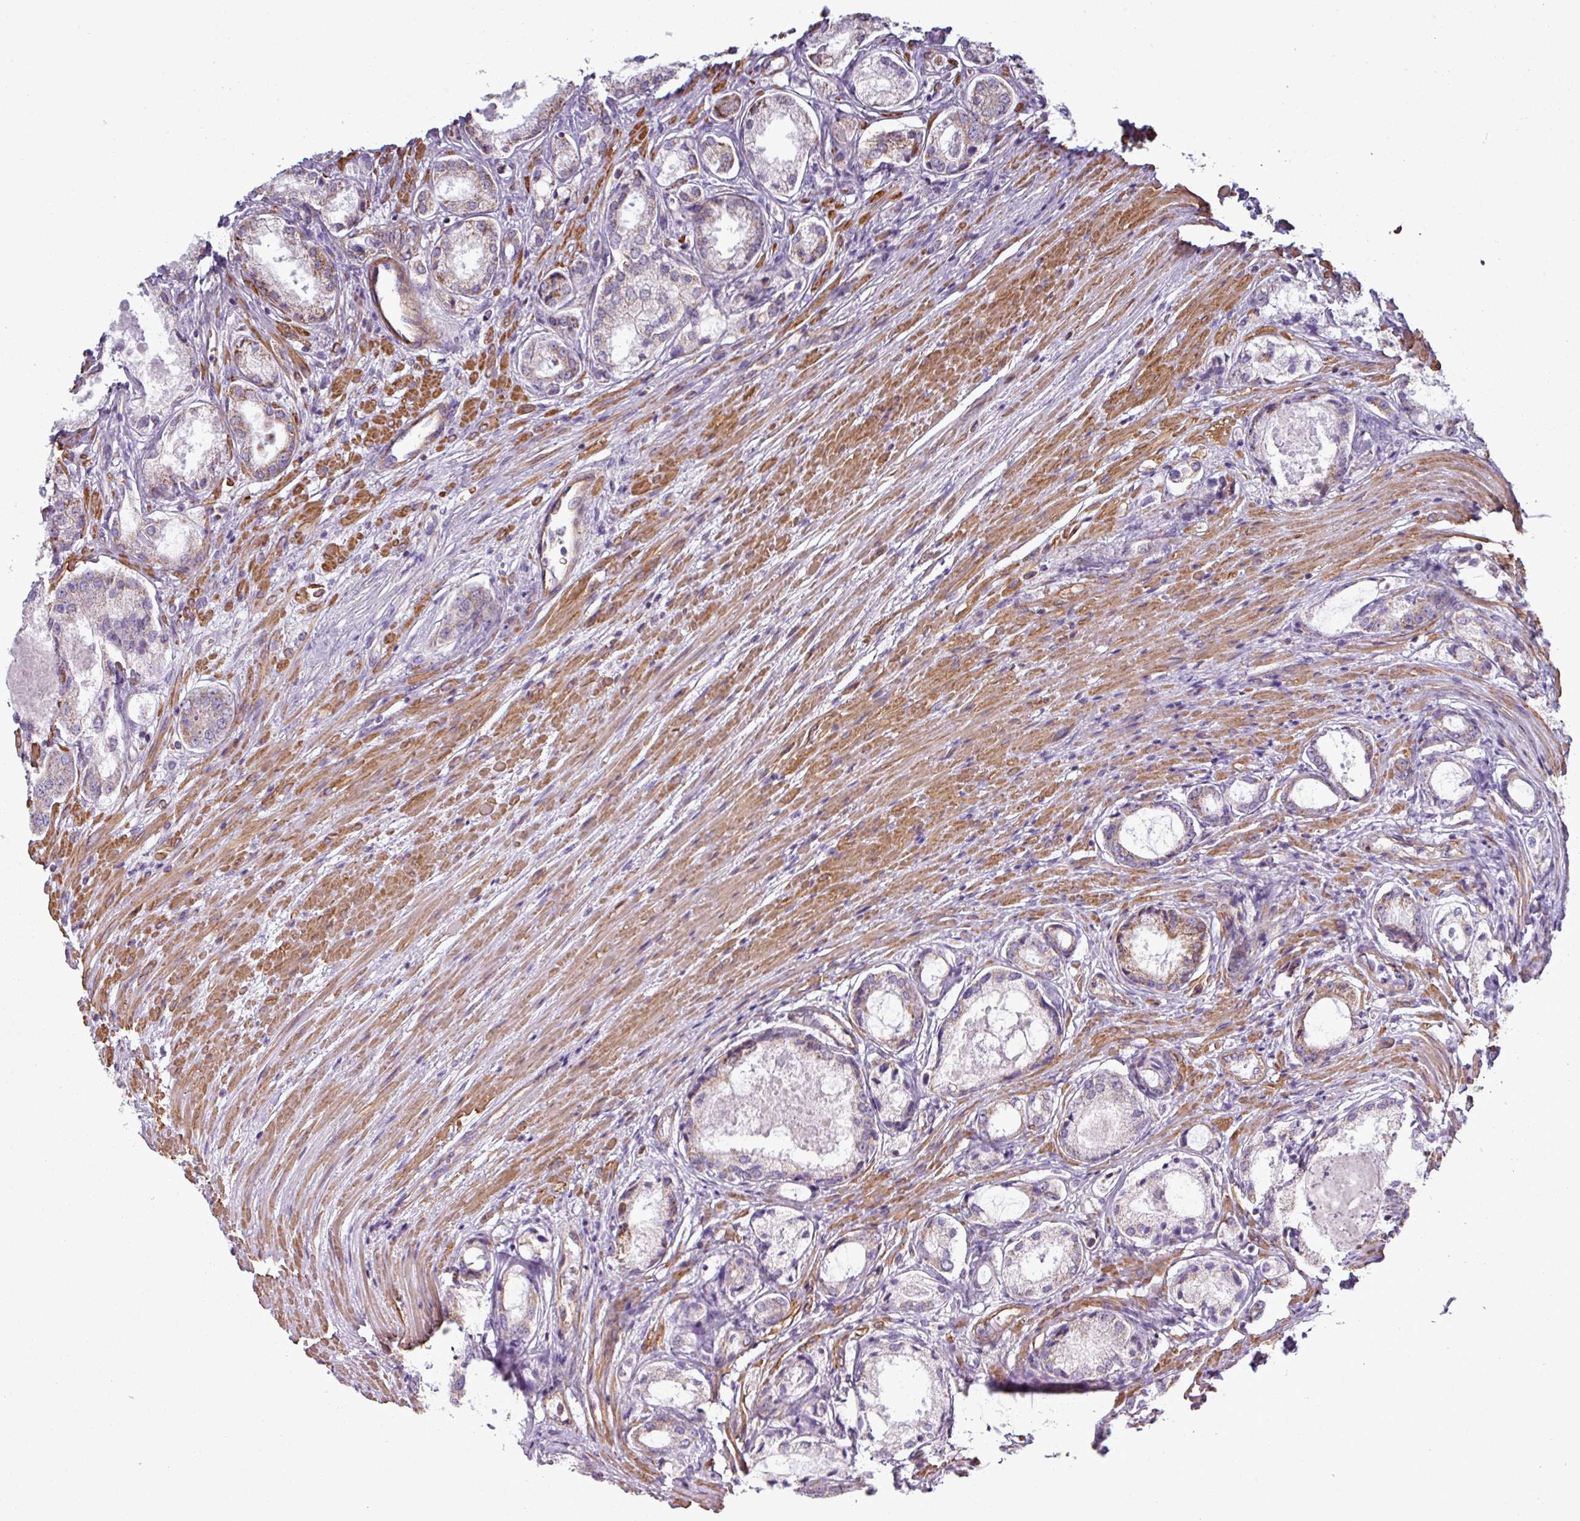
{"staining": {"intensity": "moderate", "quantity": "<25%", "location": "cytoplasmic/membranous"}, "tissue": "prostate cancer", "cell_type": "Tumor cells", "image_type": "cancer", "snomed": [{"axis": "morphology", "description": "Adenocarcinoma, Low grade"}, {"axis": "topography", "description": "Prostate"}], "caption": "This photomicrograph displays low-grade adenocarcinoma (prostate) stained with immunohistochemistry (IHC) to label a protein in brown. The cytoplasmic/membranous of tumor cells show moderate positivity for the protein. Nuclei are counter-stained blue.", "gene": "BTN2A2", "patient": {"sex": "male", "age": 68}}